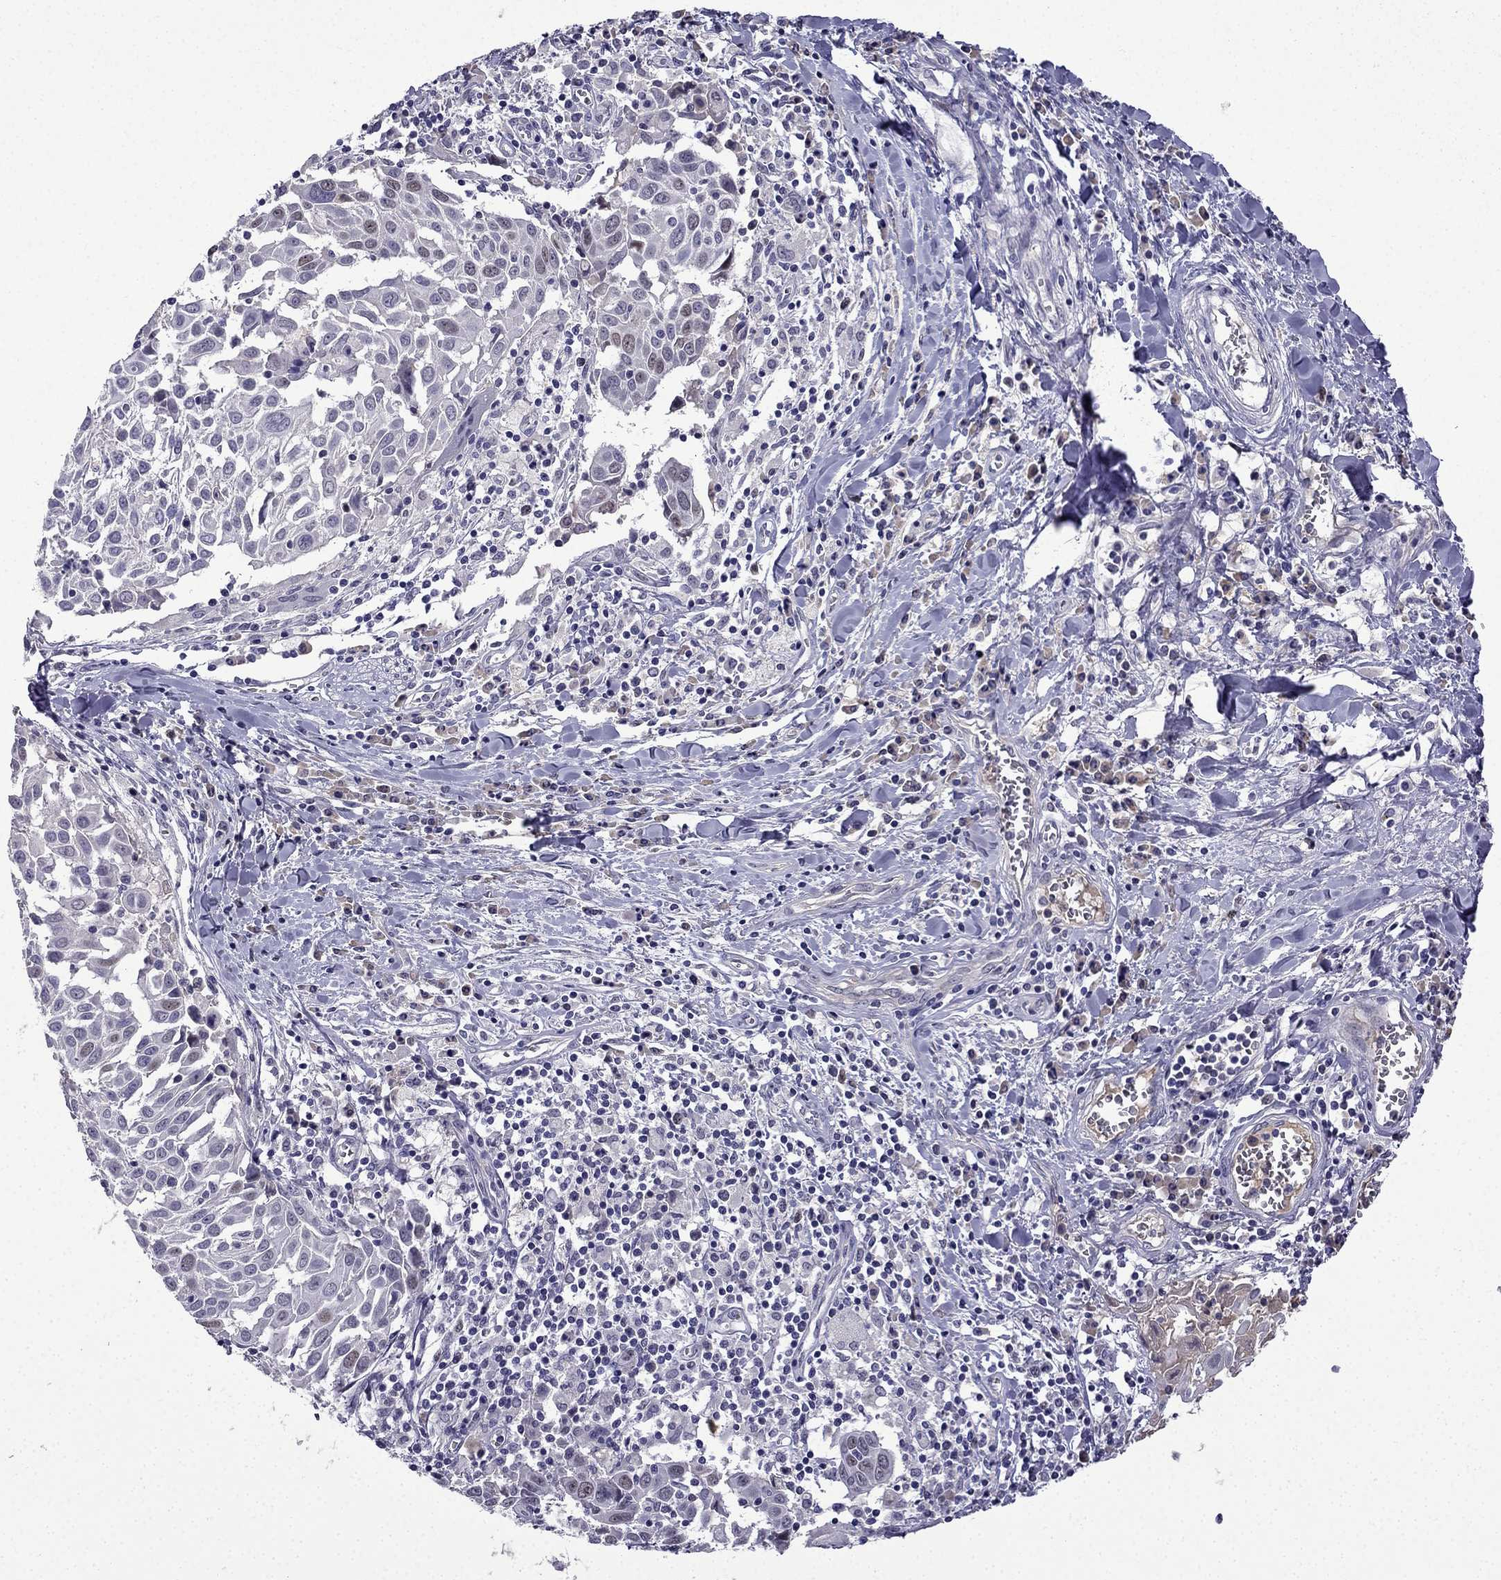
{"staining": {"intensity": "weak", "quantity": "<25%", "location": "nuclear"}, "tissue": "lung cancer", "cell_type": "Tumor cells", "image_type": "cancer", "snomed": [{"axis": "morphology", "description": "Squamous cell carcinoma, NOS"}, {"axis": "topography", "description": "Lung"}], "caption": "High magnification brightfield microscopy of lung cancer stained with DAB (brown) and counterstained with hematoxylin (blue): tumor cells show no significant positivity.", "gene": "UHRF1", "patient": {"sex": "male", "age": 57}}